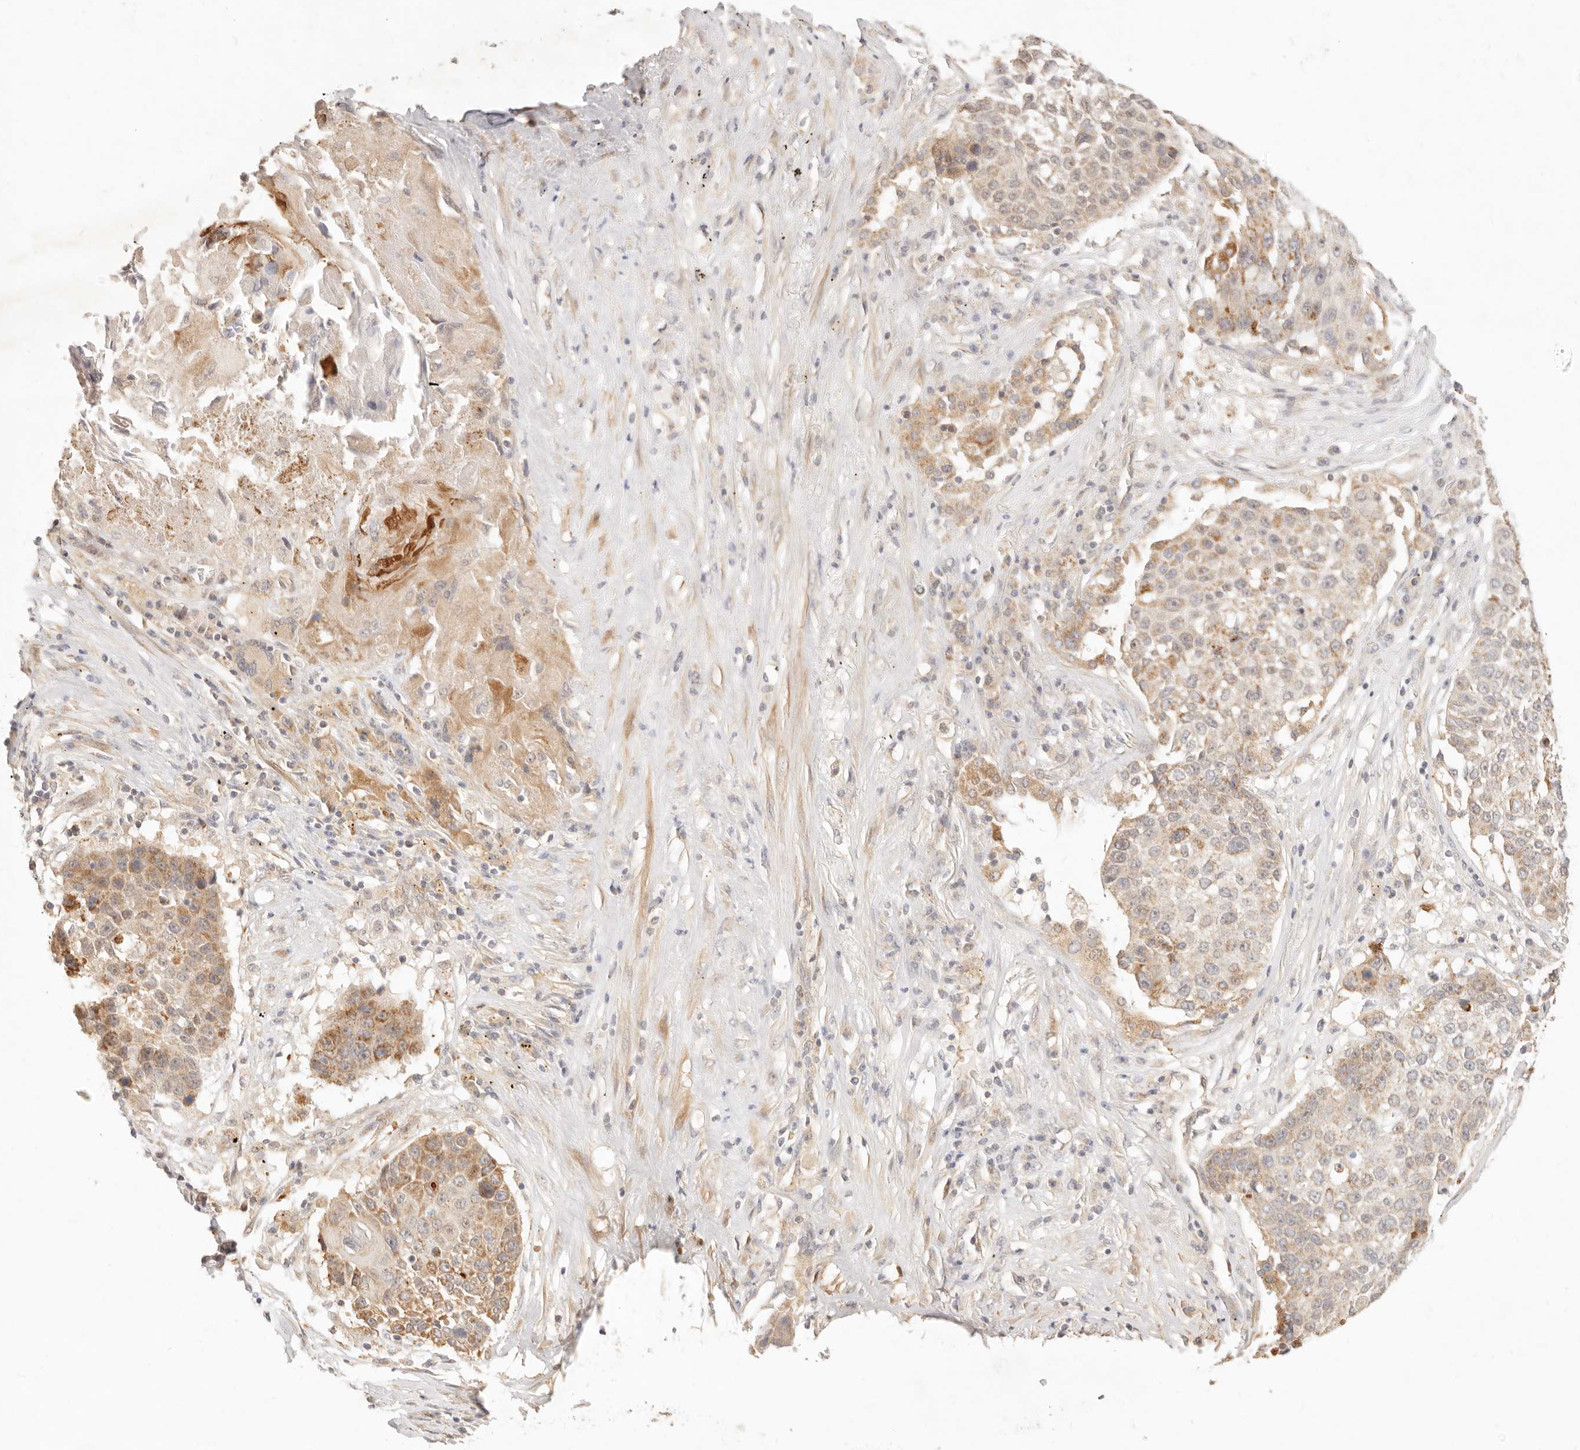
{"staining": {"intensity": "moderate", "quantity": "25%-75%", "location": "cytoplasmic/membranous"}, "tissue": "lung cancer", "cell_type": "Tumor cells", "image_type": "cancer", "snomed": [{"axis": "morphology", "description": "Squamous cell carcinoma, NOS"}, {"axis": "topography", "description": "Lung"}], "caption": "Protein expression analysis of lung squamous cell carcinoma exhibits moderate cytoplasmic/membranous expression in approximately 25%-75% of tumor cells.", "gene": "RUBCNL", "patient": {"sex": "male", "age": 61}}